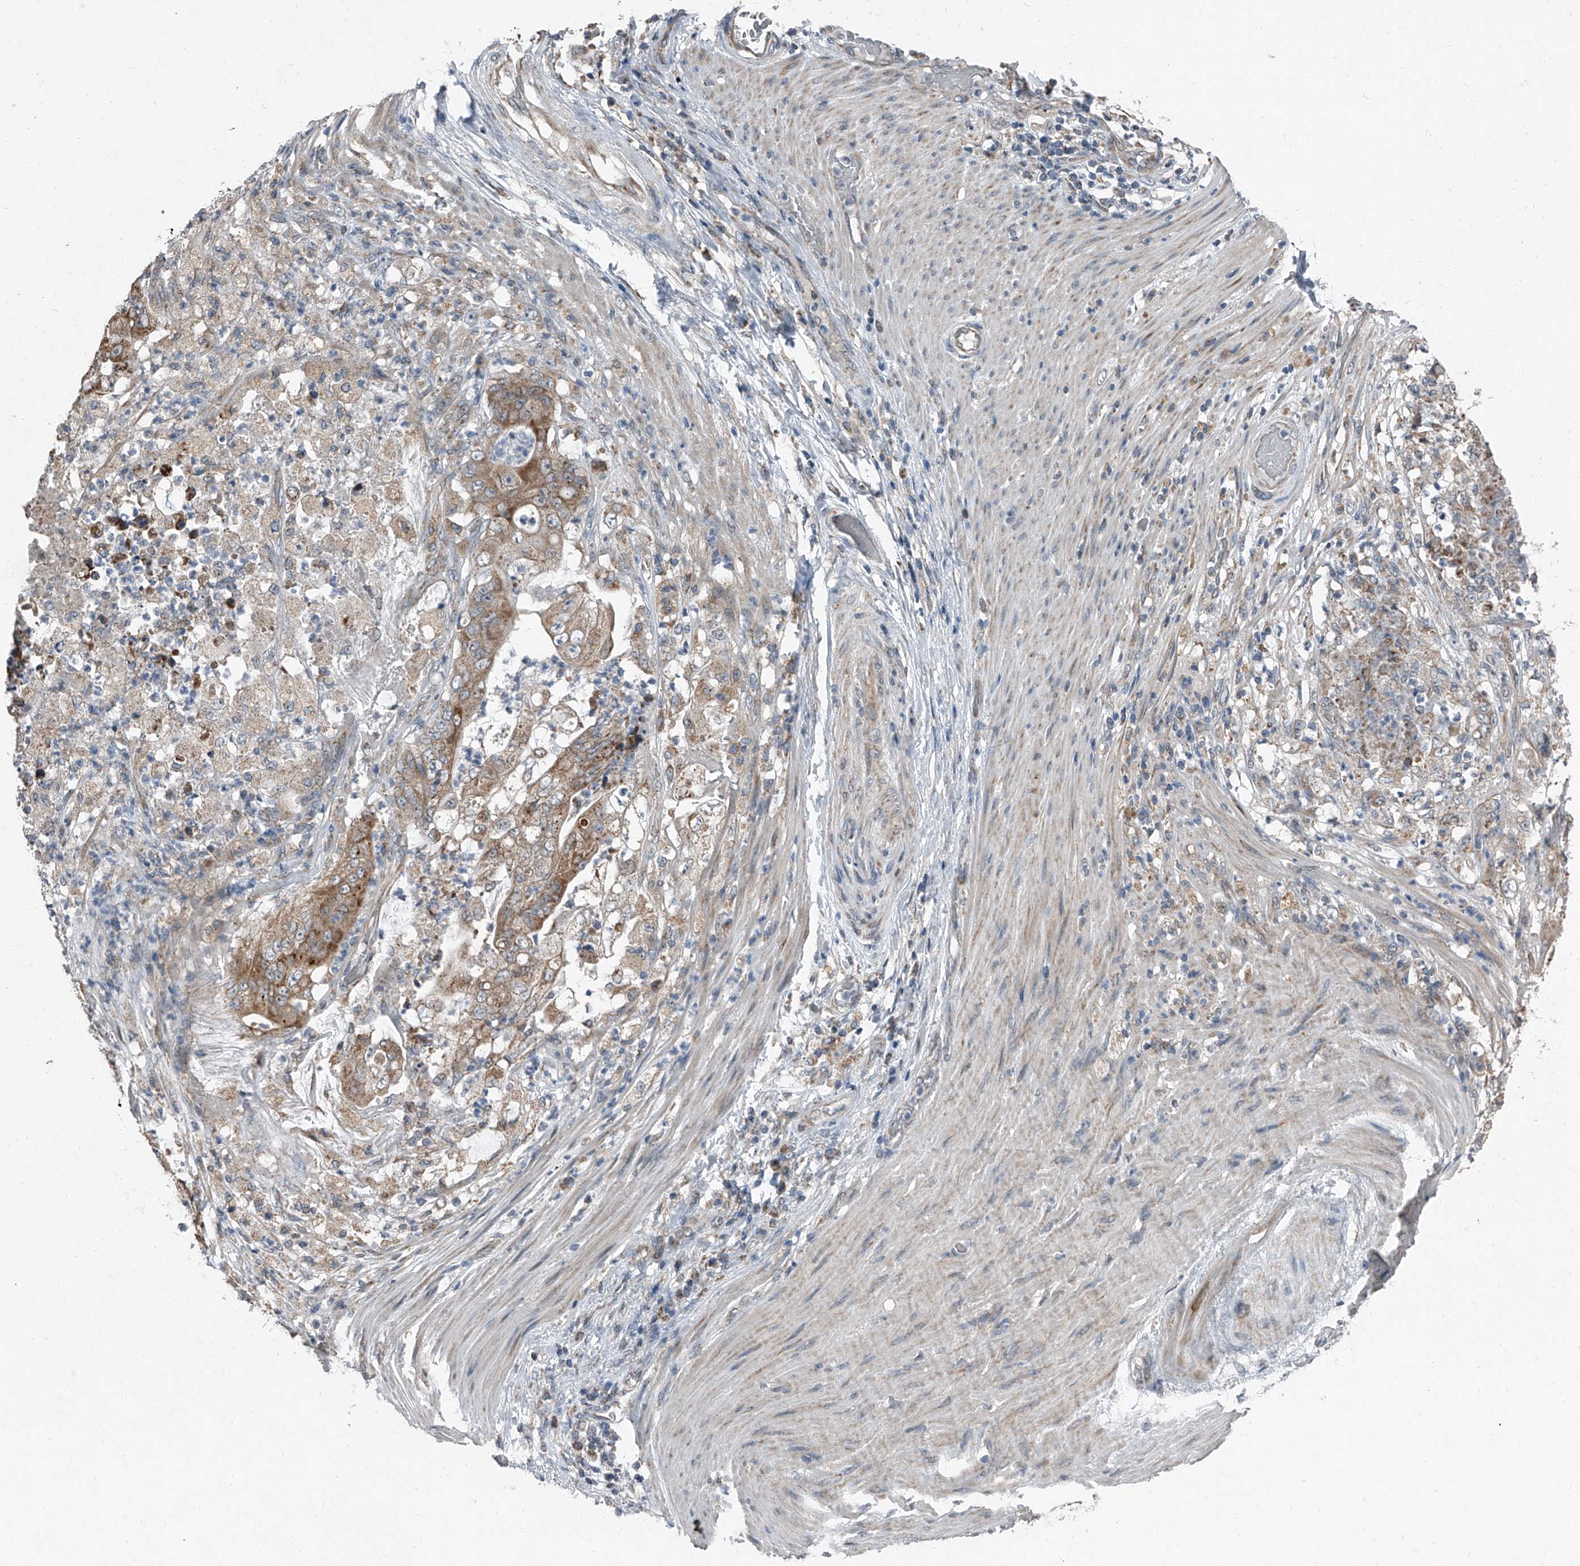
{"staining": {"intensity": "moderate", "quantity": ">75%", "location": "cytoplasmic/membranous"}, "tissue": "stomach cancer", "cell_type": "Tumor cells", "image_type": "cancer", "snomed": [{"axis": "morphology", "description": "Adenocarcinoma, NOS"}, {"axis": "topography", "description": "Stomach"}], "caption": "This is an image of immunohistochemistry (IHC) staining of adenocarcinoma (stomach), which shows moderate staining in the cytoplasmic/membranous of tumor cells.", "gene": "CHRNA7", "patient": {"sex": "female", "age": 73}}